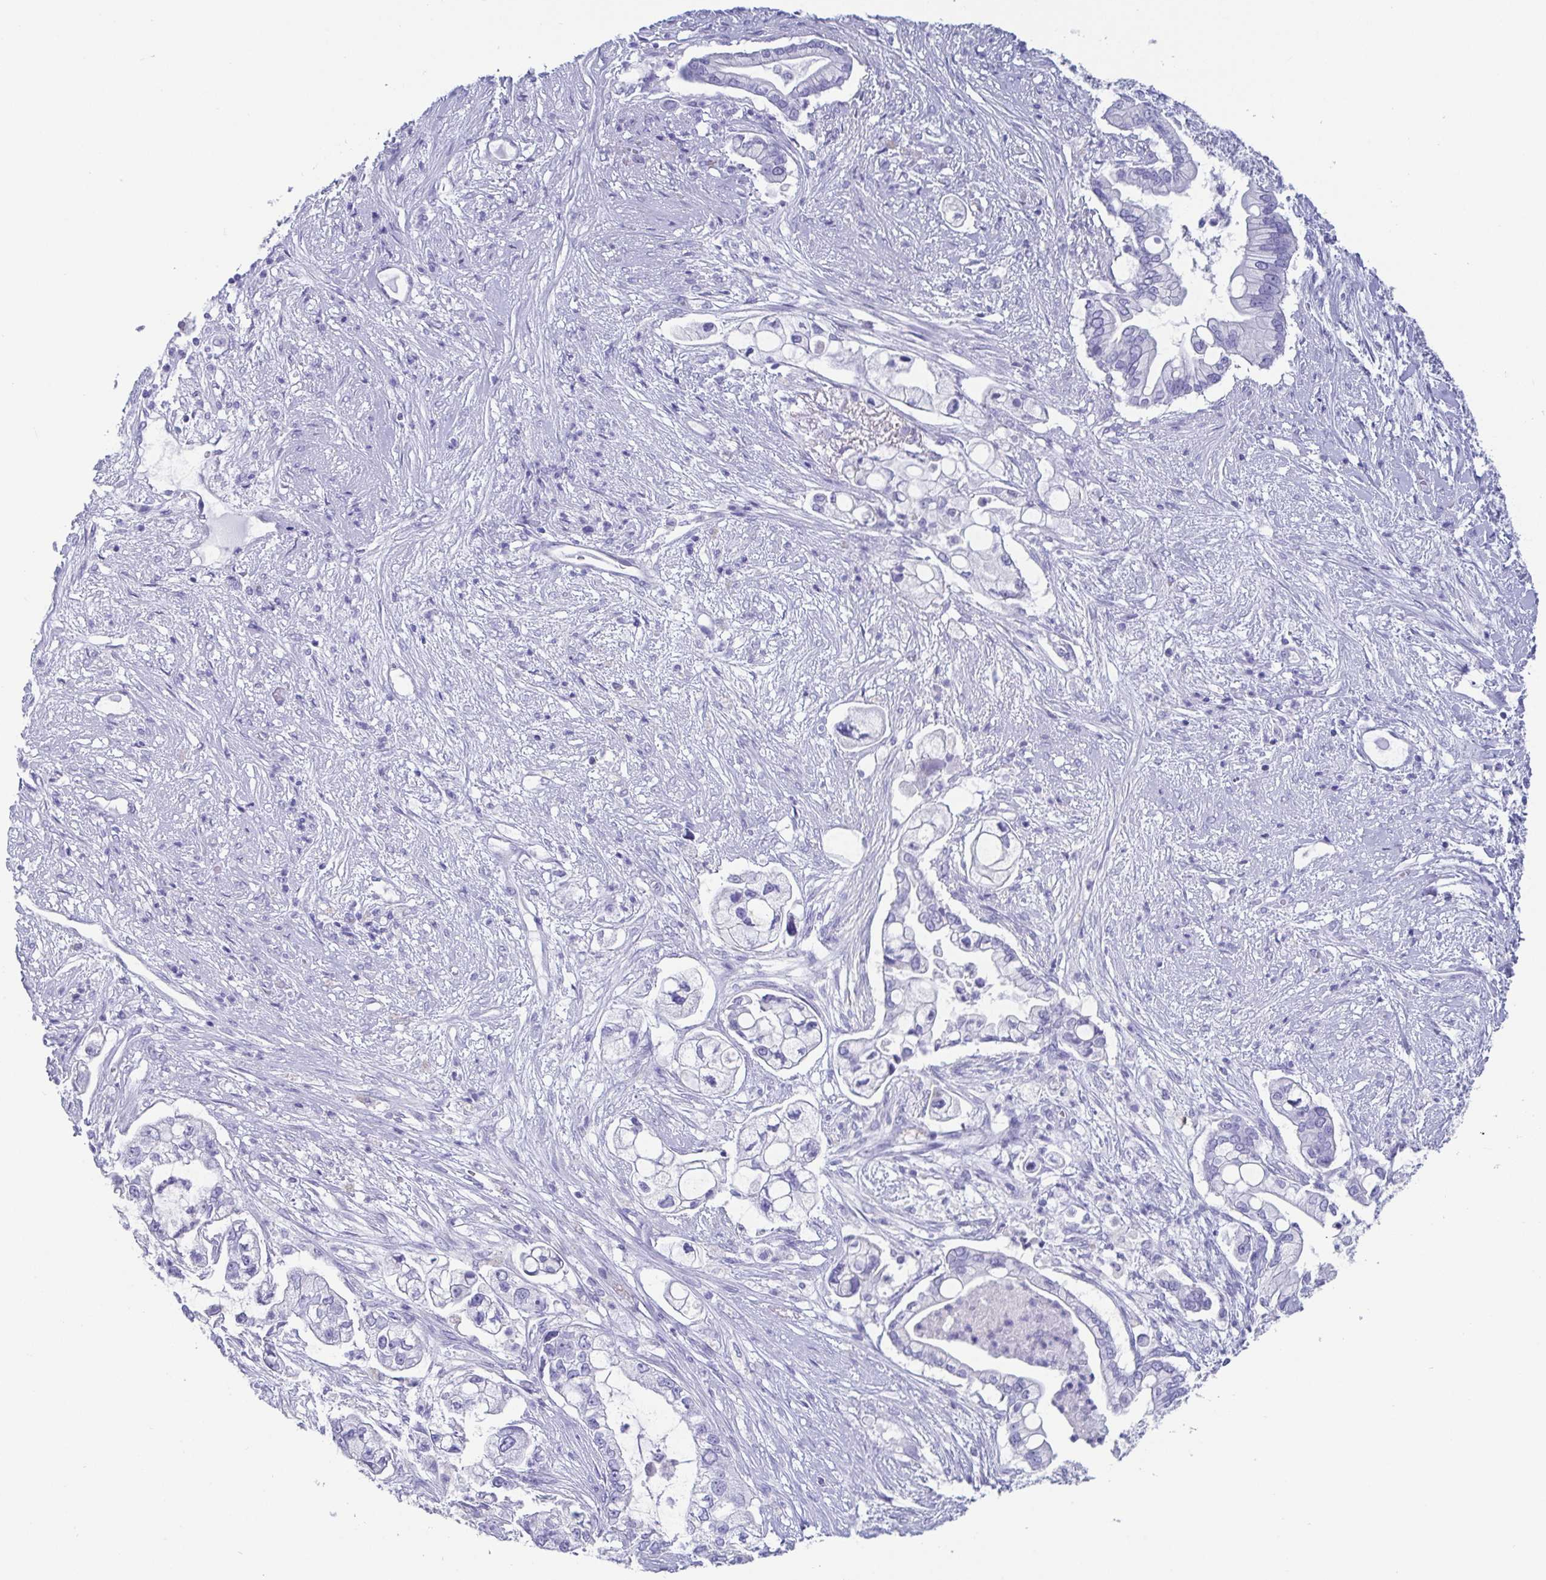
{"staining": {"intensity": "negative", "quantity": "none", "location": "none"}, "tissue": "pancreatic cancer", "cell_type": "Tumor cells", "image_type": "cancer", "snomed": [{"axis": "morphology", "description": "Adenocarcinoma, NOS"}, {"axis": "topography", "description": "Pancreas"}], "caption": "DAB immunohistochemical staining of pancreatic cancer (adenocarcinoma) reveals no significant expression in tumor cells.", "gene": "SCGN", "patient": {"sex": "female", "age": 69}}